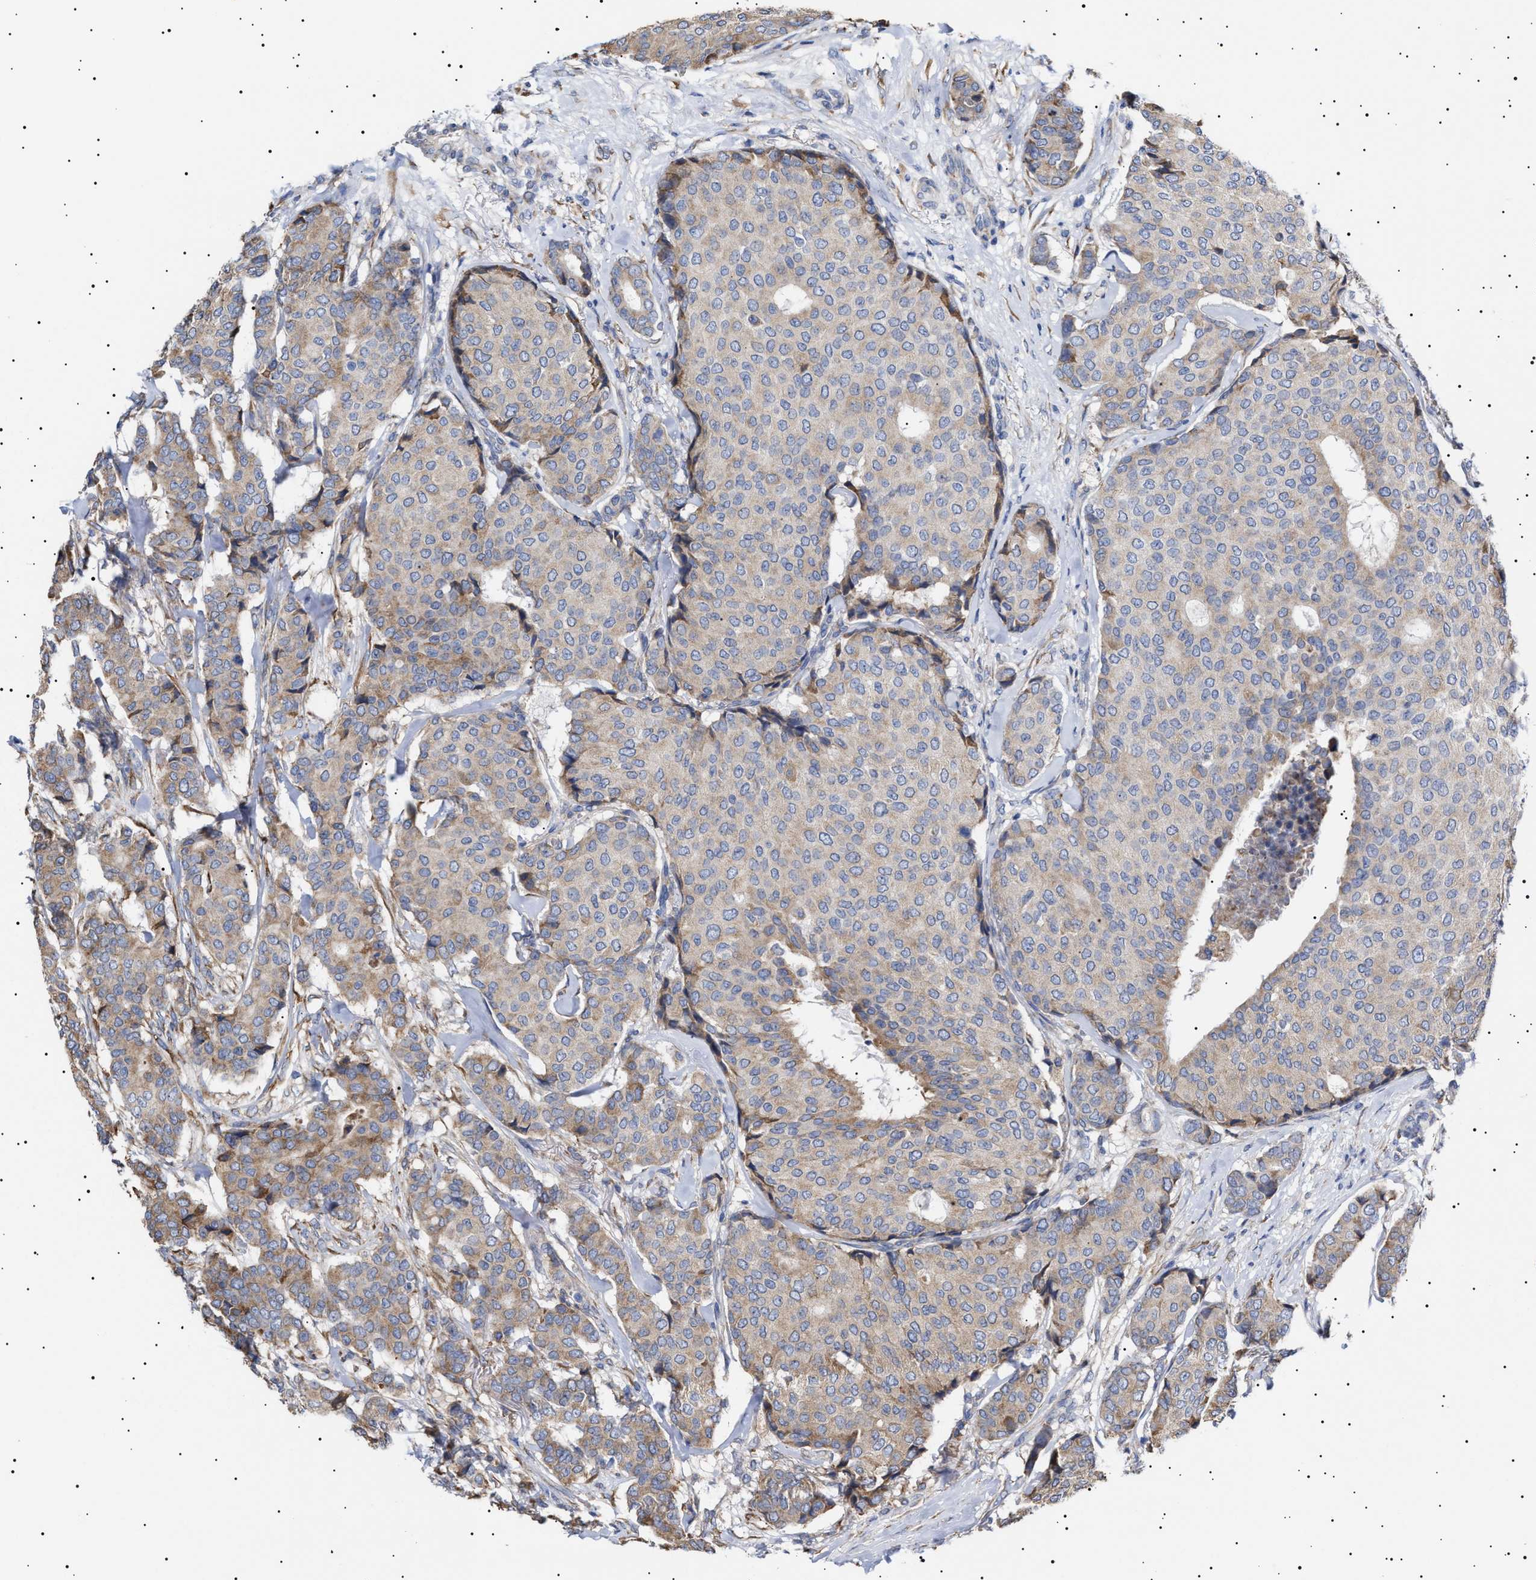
{"staining": {"intensity": "weak", "quantity": ">75%", "location": "cytoplasmic/membranous"}, "tissue": "breast cancer", "cell_type": "Tumor cells", "image_type": "cancer", "snomed": [{"axis": "morphology", "description": "Duct carcinoma"}, {"axis": "topography", "description": "Breast"}], "caption": "A low amount of weak cytoplasmic/membranous positivity is appreciated in about >75% of tumor cells in breast cancer tissue.", "gene": "ERCC6L2", "patient": {"sex": "female", "age": 75}}